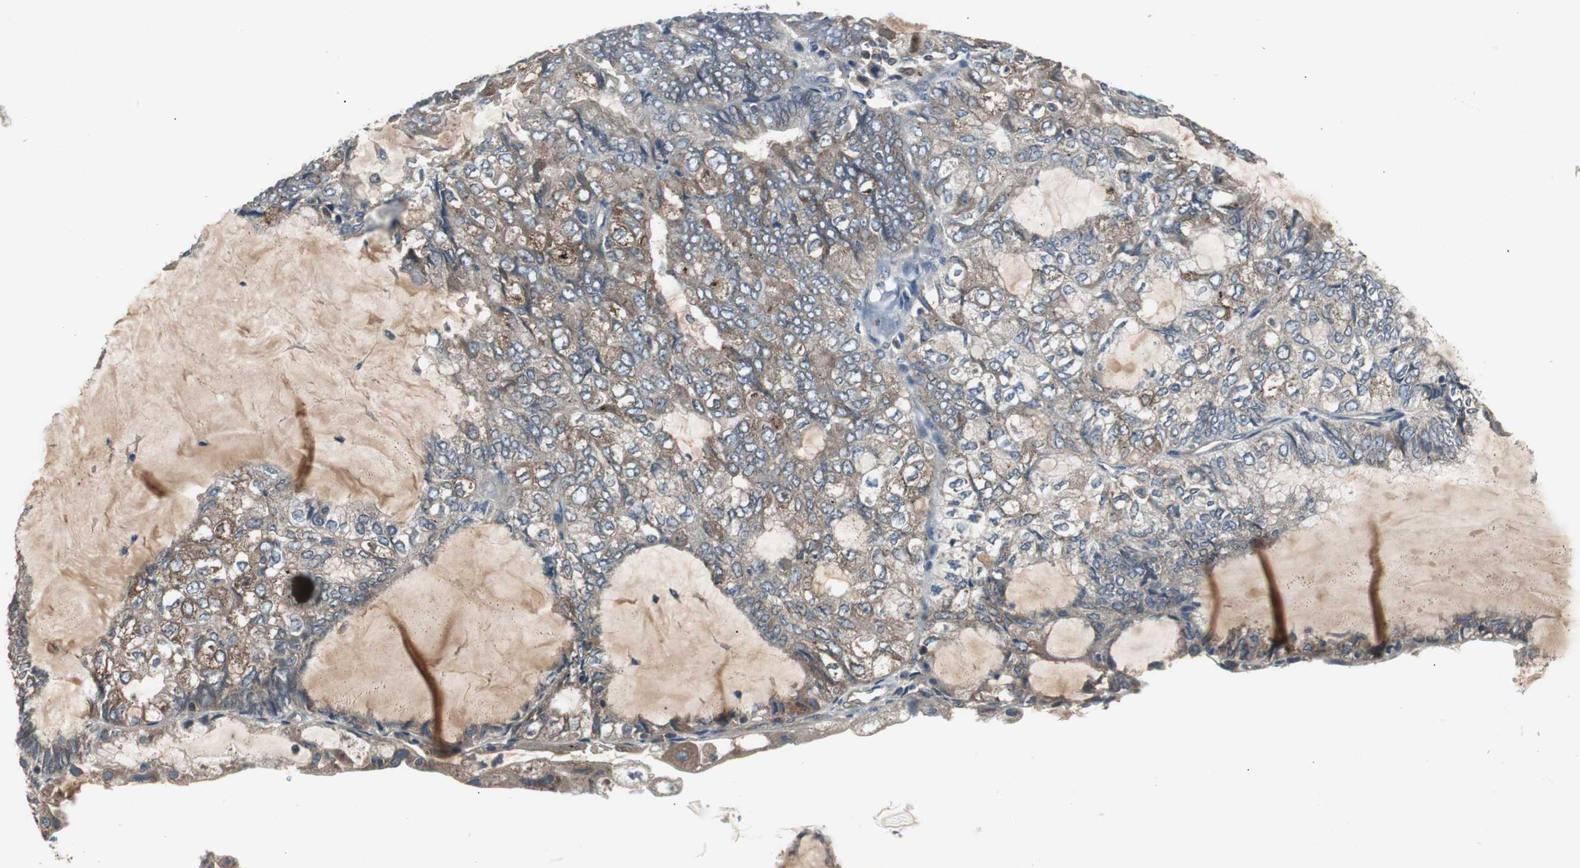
{"staining": {"intensity": "moderate", "quantity": ">75%", "location": "cytoplasmic/membranous"}, "tissue": "endometrial cancer", "cell_type": "Tumor cells", "image_type": "cancer", "snomed": [{"axis": "morphology", "description": "Adenocarcinoma, NOS"}, {"axis": "topography", "description": "Endometrium"}], "caption": "Adenocarcinoma (endometrial) stained with a protein marker exhibits moderate staining in tumor cells.", "gene": "ZMPSTE24", "patient": {"sex": "female", "age": 81}}